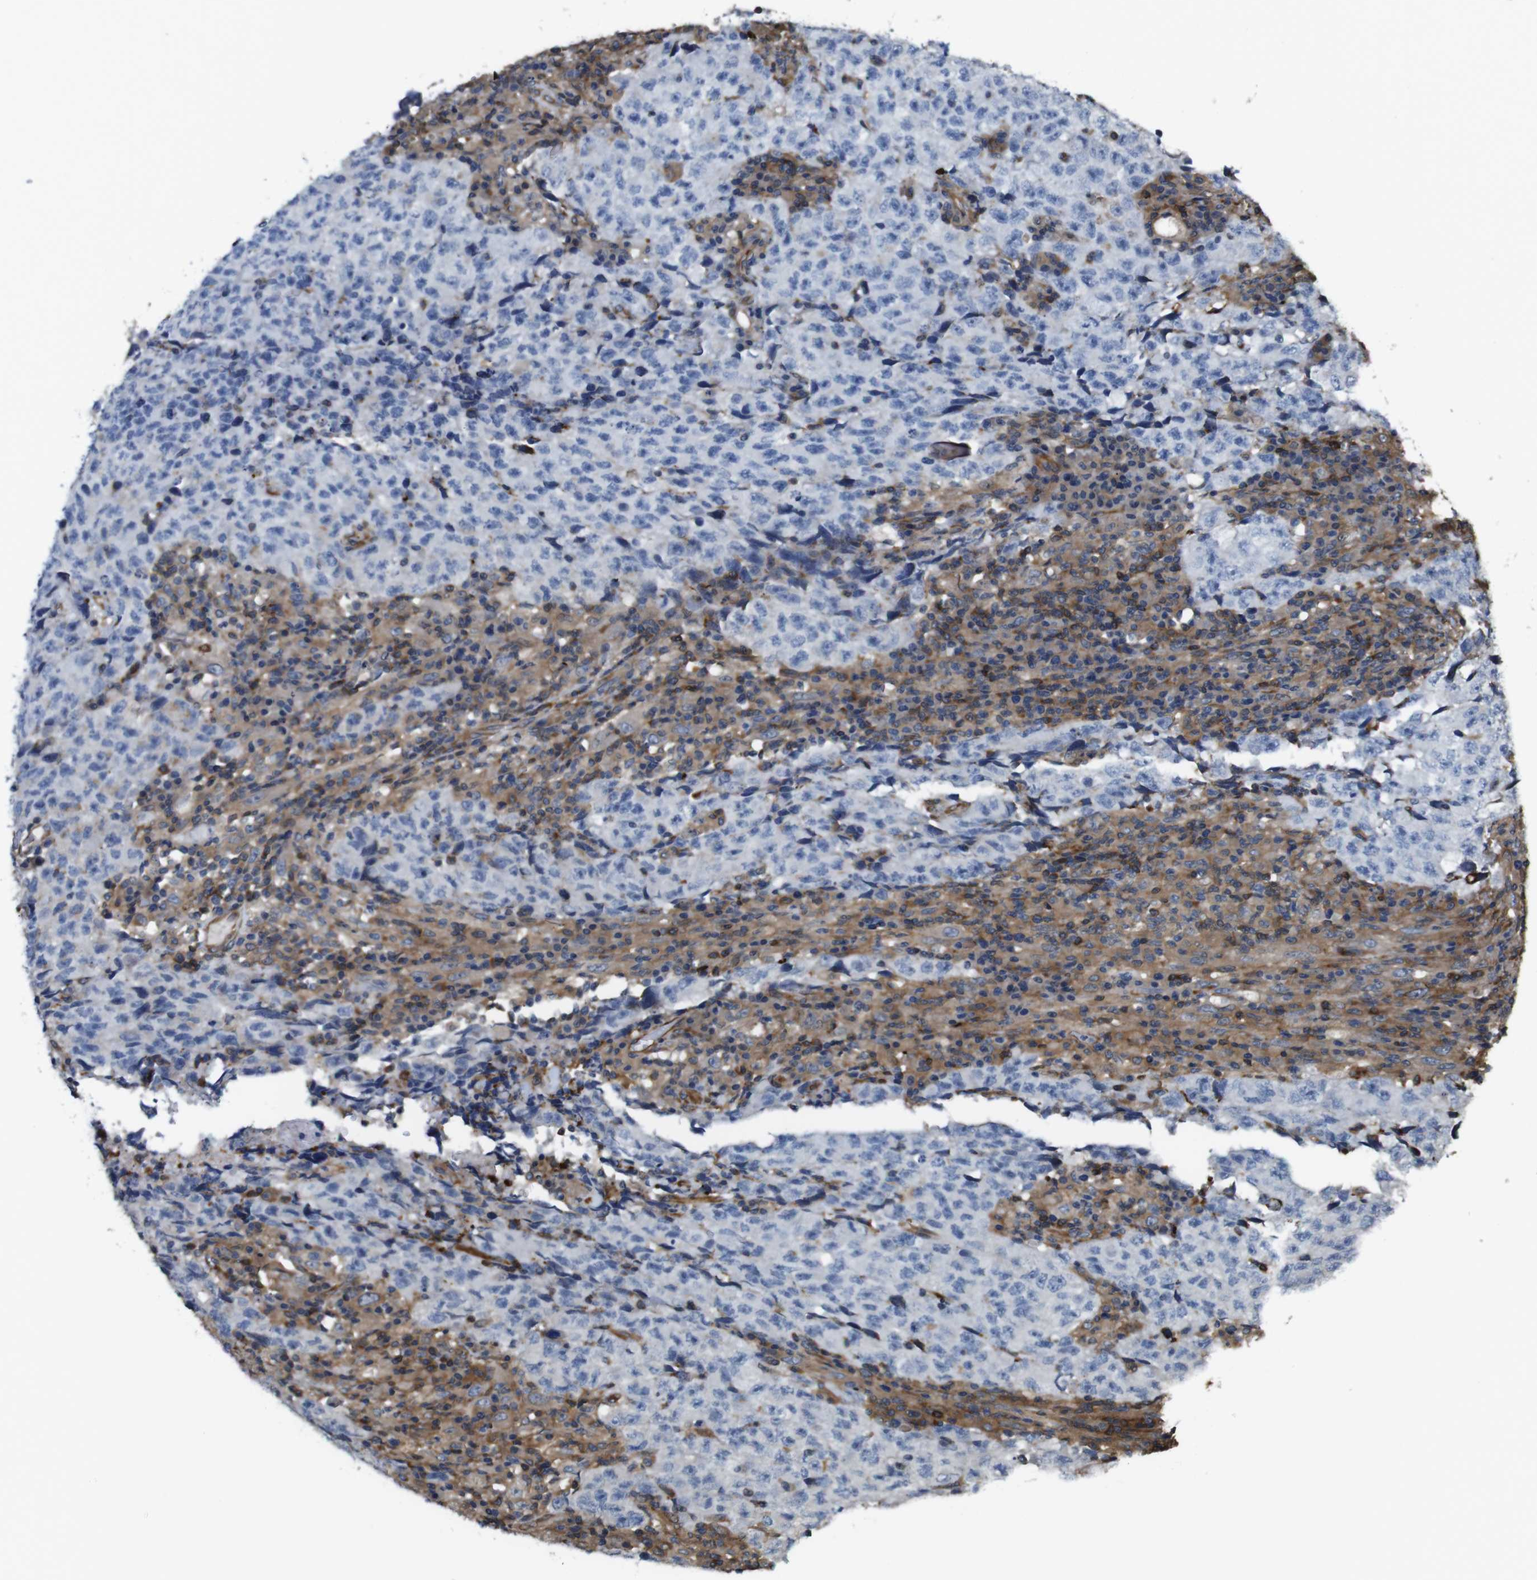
{"staining": {"intensity": "negative", "quantity": "none", "location": "none"}, "tissue": "testis cancer", "cell_type": "Tumor cells", "image_type": "cancer", "snomed": [{"axis": "morphology", "description": "Necrosis, NOS"}, {"axis": "morphology", "description": "Carcinoma, Embryonal, NOS"}, {"axis": "topography", "description": "Testis"}], "caption": "DAB (3,3'-diaminobenzidine) immunohistochemical staining of embryonal carcinoma (testis) demonstrates no significant staining in tumor cells.", "gene": "PCOLCE2", "patient": {"sex": "male", "age": 19}}